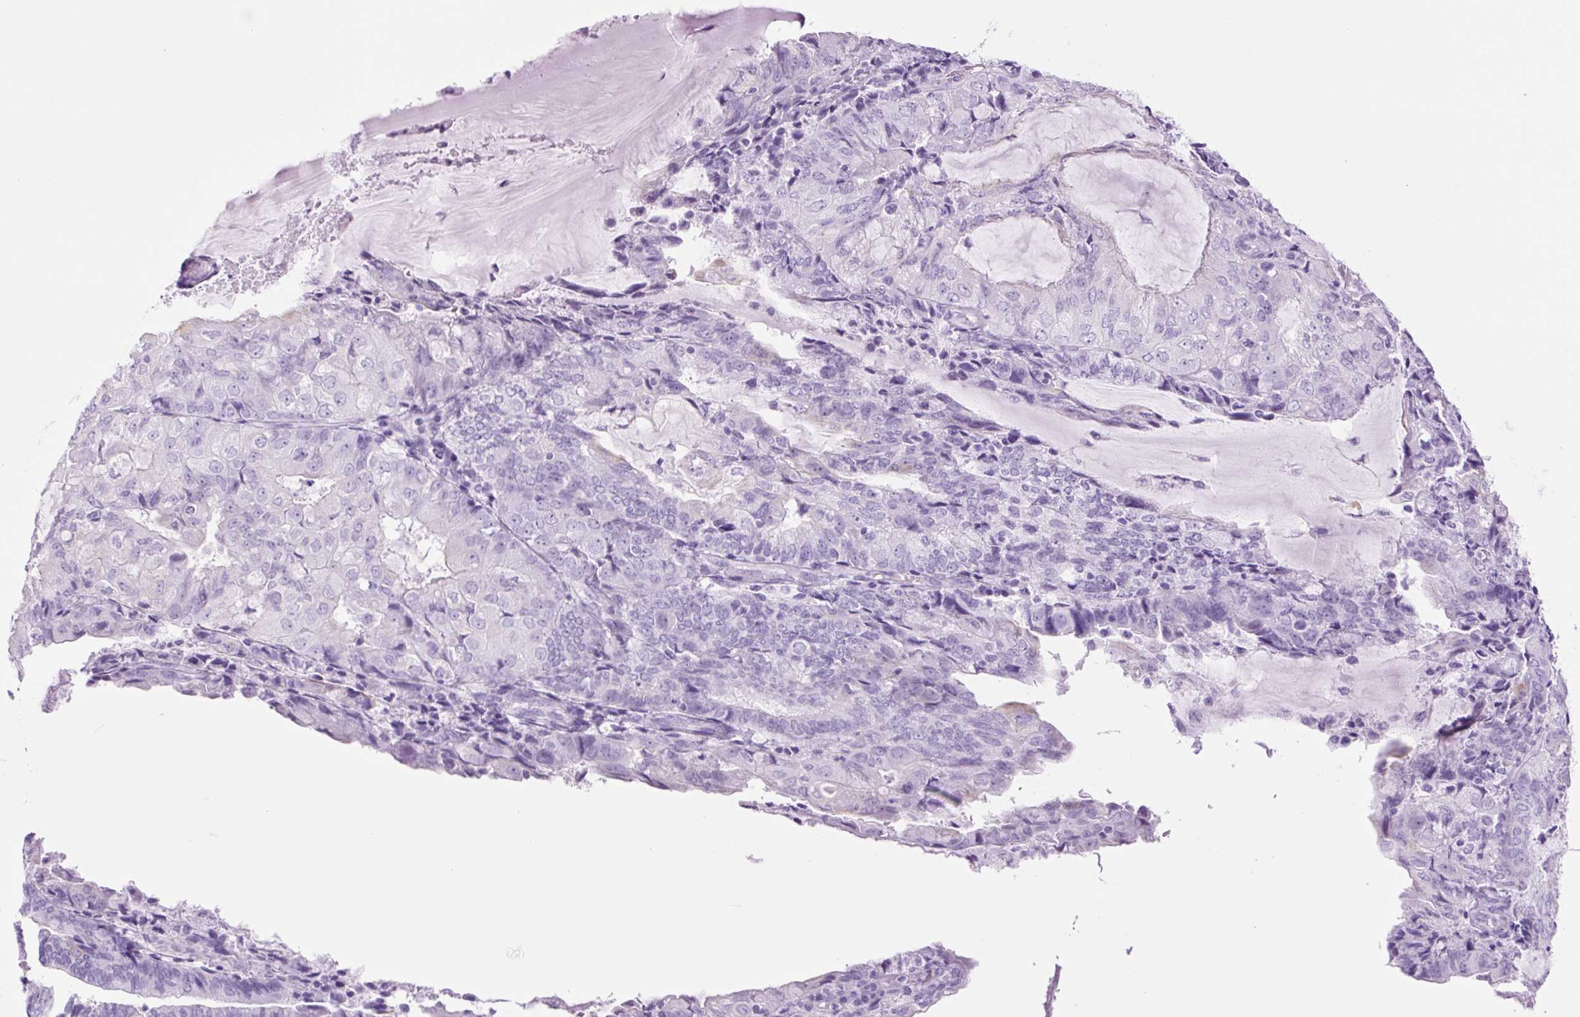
{"staining": {"intensity": "negative", "quantity": "none", "location": "none"}, "tissue": "endometrial cancer", "cell_type": "Tumor cells", "image_type": "cancer", "snomed": [{"axis": "morphology", "description": "Adenocarcinoma, NOS"}, {"axis": "topography", "description": "Endometrium"}], "caption": "Endometrial adenocarcinoma stained for a protein using immunohistochemistry demonstrates no staining tumor cells.", "gene": "TFF2", "patient": {"sex": "female", "age": 81}}